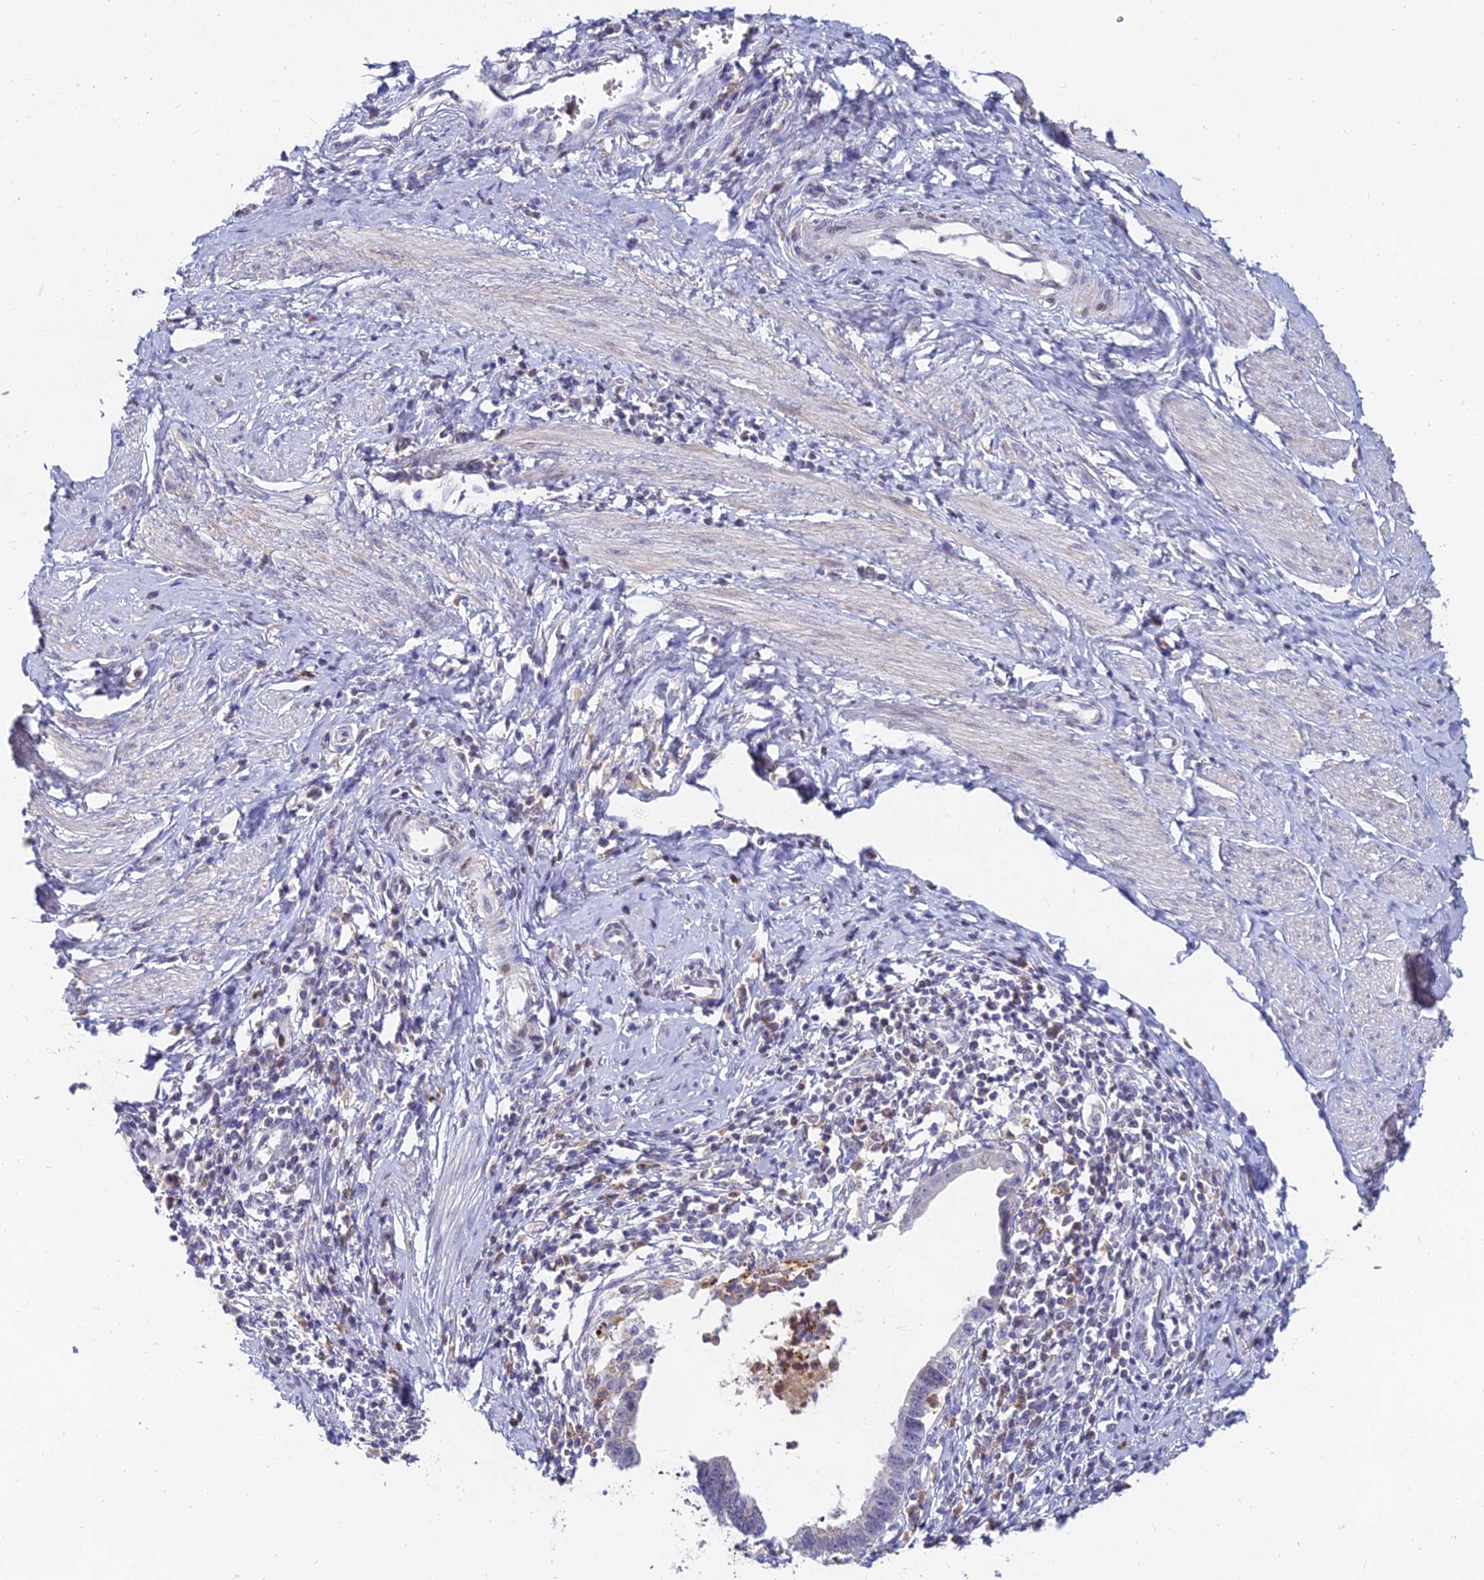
{"staining": {"intensity": "negative", "quantity": "none", "location": "none"}, "tissue": "cervical cancer", "cell_type": "Tumor cells", "image_type": "cancer", "snomed": [{"axis": "morphology", "description": "Adenocarcinoma, NOS"}, {"axis": "topography", "description": "Cervix"}], "caption": "This is a histopathology image of immunohistochemistry staining of cervical cancer, which shows no staining in tumor cells.", "gene": "GOLGA6D", "patient": {"sex": "female", "age": 36}}